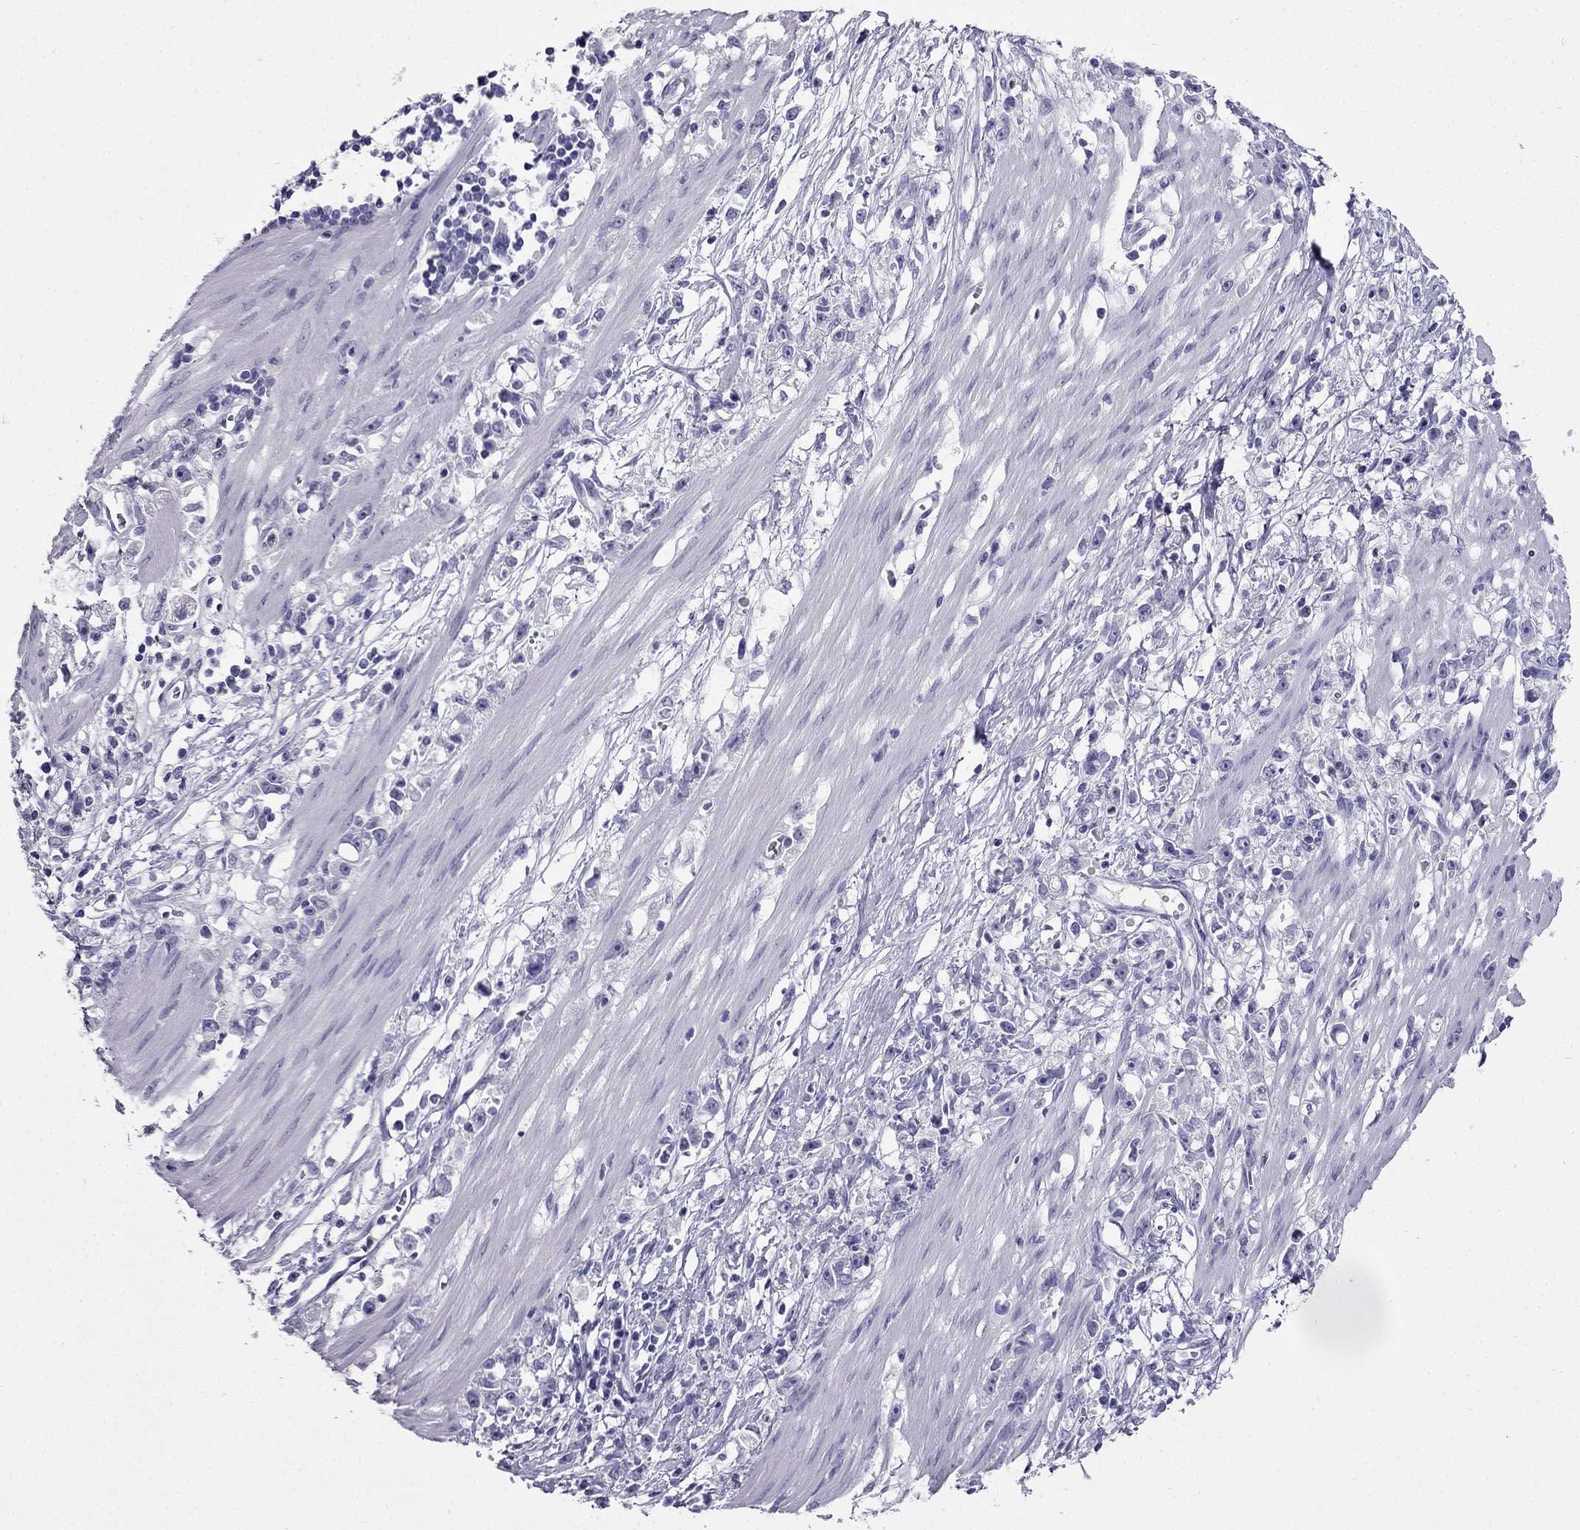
{"staining": {"intensity": "negative", "quantity": "none", "location": "none"}, "tissue": "stomach cancer", "cell_type": "Tumor cells", "image_type": "cancer", "snomed": [{"axis": "morphology", "description": "Adenocarcinoma, NOS"}, {"axis": "topography", "description": "Stomach"}], "caption": "IHC micrograph of neoplastic tissue: human stomach adenocarcinoma stained with DAB (3,3'-diaminobenzidine) reveals no significant protein expression in tumor cells.", "gene": "CDHR4", "patient": {"sex": "female", "age": 59}}